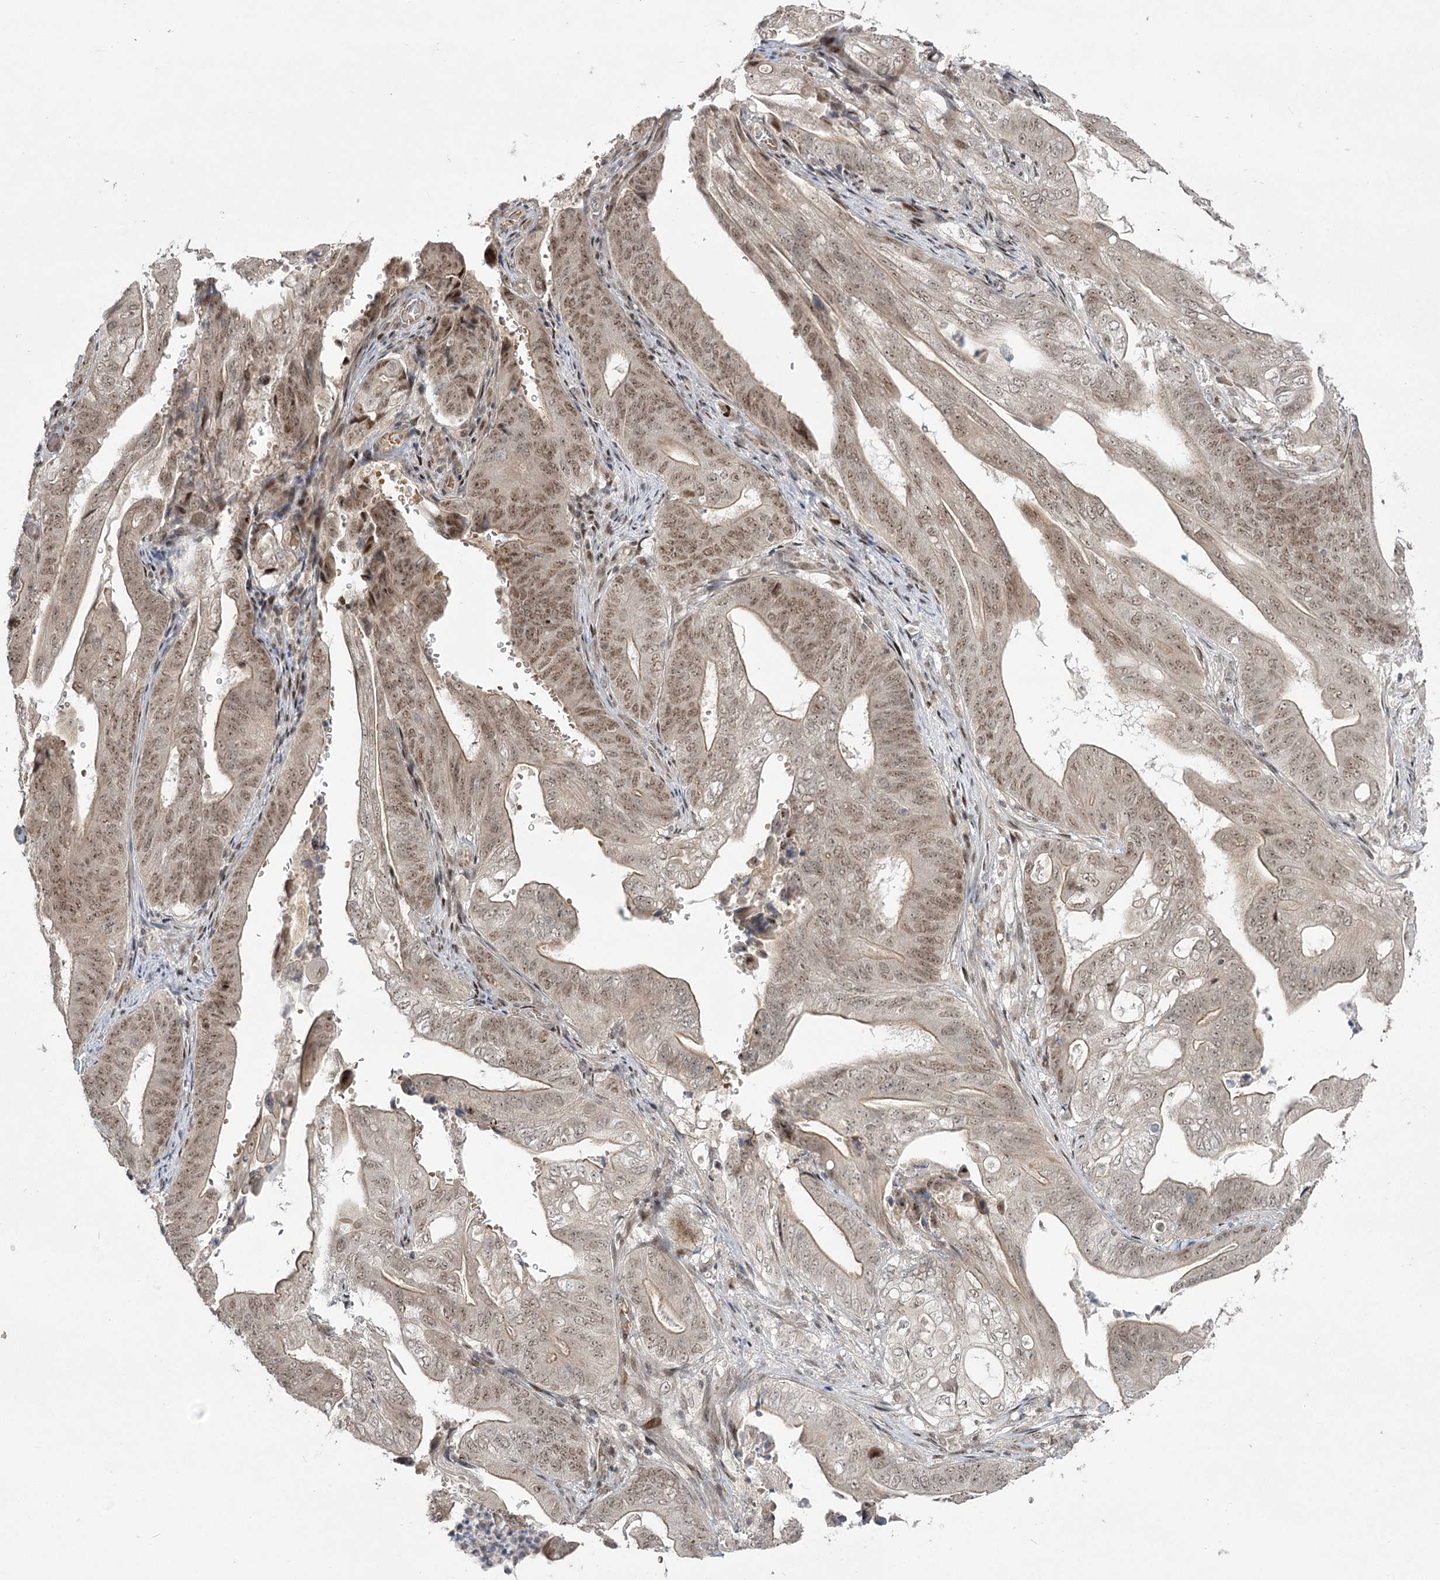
{"staining": {"intensity": "moderate", "quantity": "25%-75%", "location": "cytoplasmic/membranous,nuclear"}, "tissue": "stomach cancer", "cell_type": "Tumor cells", "image_type": "cancer", "snomed": [{"axis": "morphology", "description": "Adenocarcinoma, NOS"}, {"axis": "topography", "description": "Stomach"}], "caption": "The image demonstrates a brown stain indicating the presence of a protein in the cytoplasmic/membranous and nuclear of tumor cells in stomach adenocarcinoma.", "gene": "HELQ", "patient": {"sex": "female", "age": 73}}